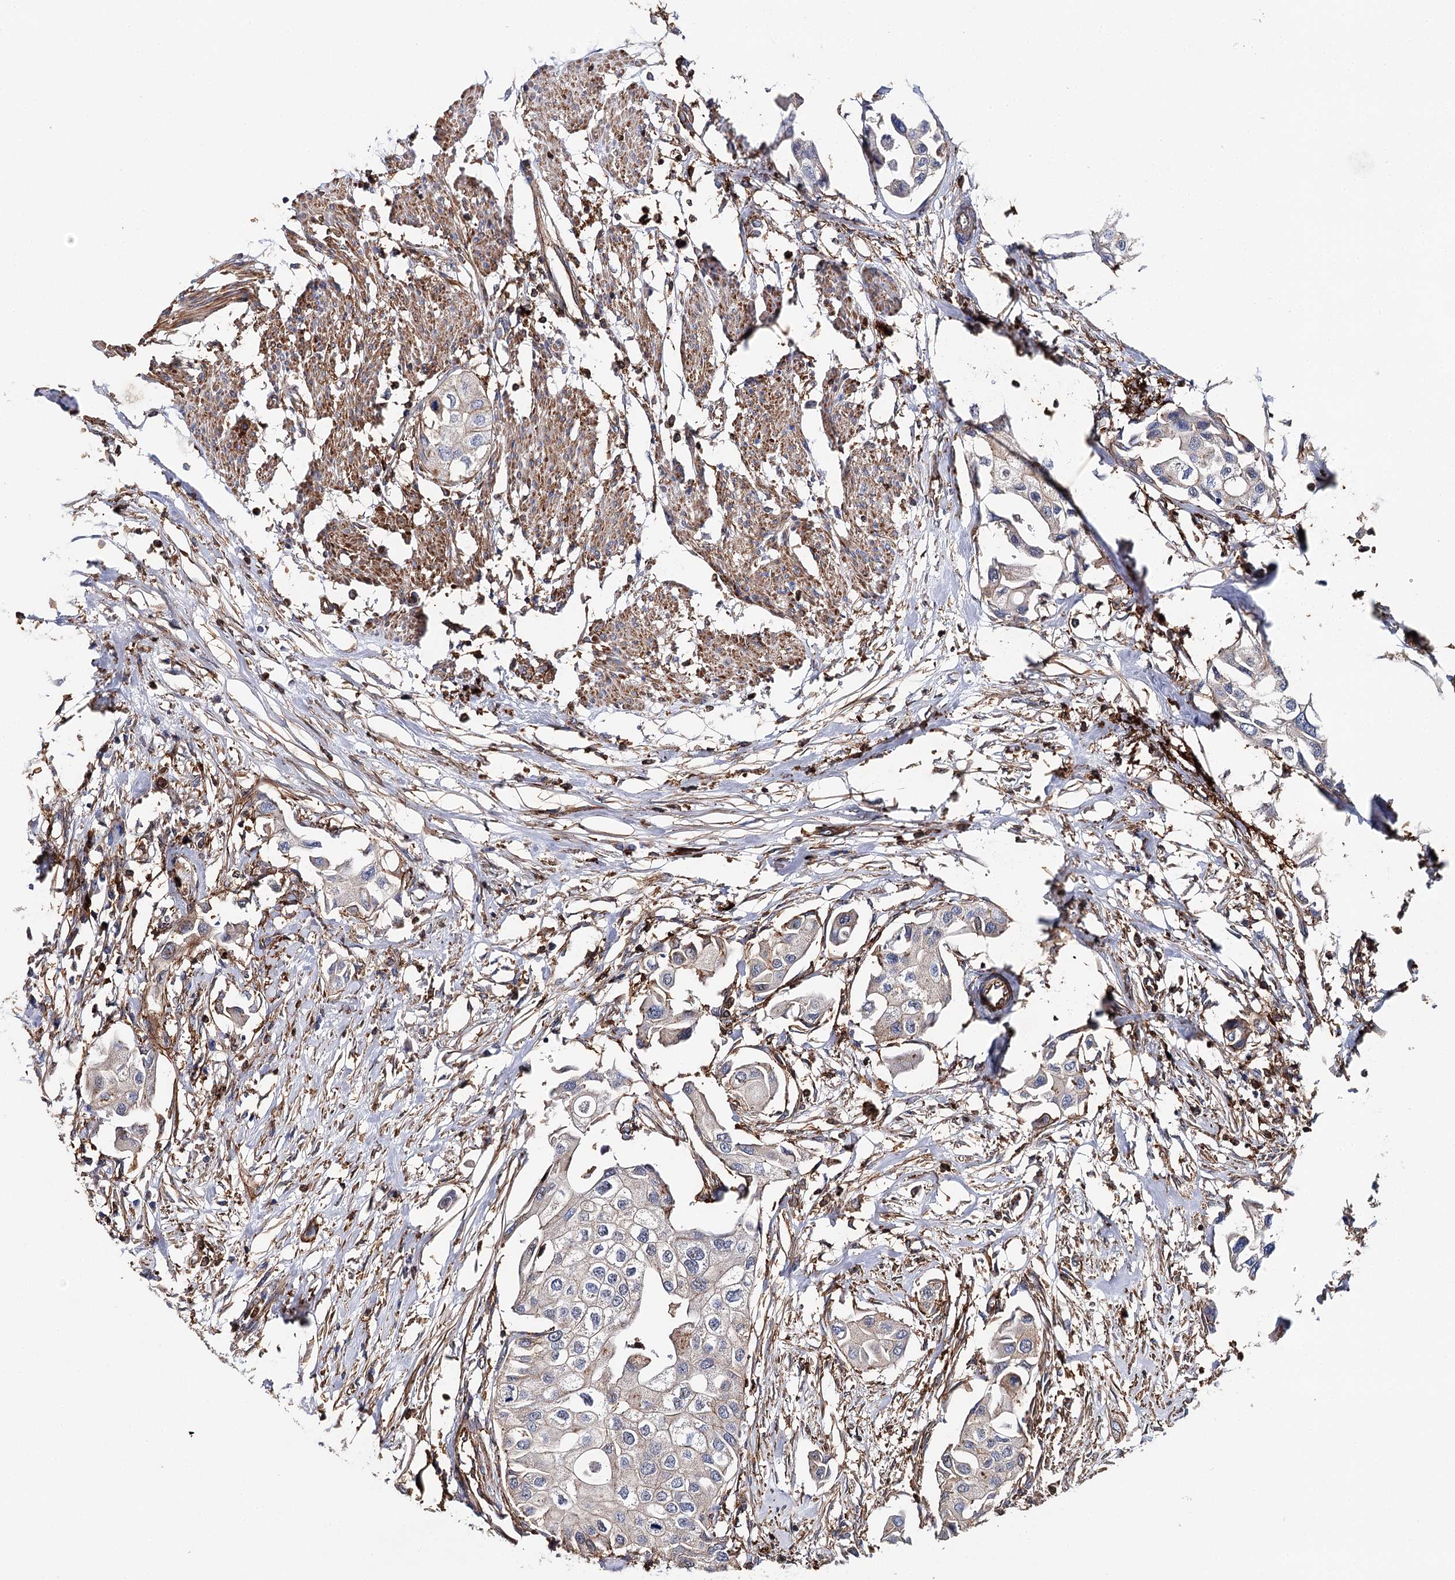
{"staining": {"intensity": "negative", "quantity": "none", "location": "none"}, "tissue": "urothelial cancer", "cell_type": "Tumor cells", "image_type": "cancer", "snomed": [{"axis": "morphology", "description": "Urothelial carcinoma, High grade"}, {"axis": "topography", "description": "Urinary bladder"}], "caption": "The immunohistochemistry image has no significant expression in tumor cells of high-grade urothelial carcinoma tissue.", "gene": "EPYC", "patient": {"sex": "male", "age": 64}}